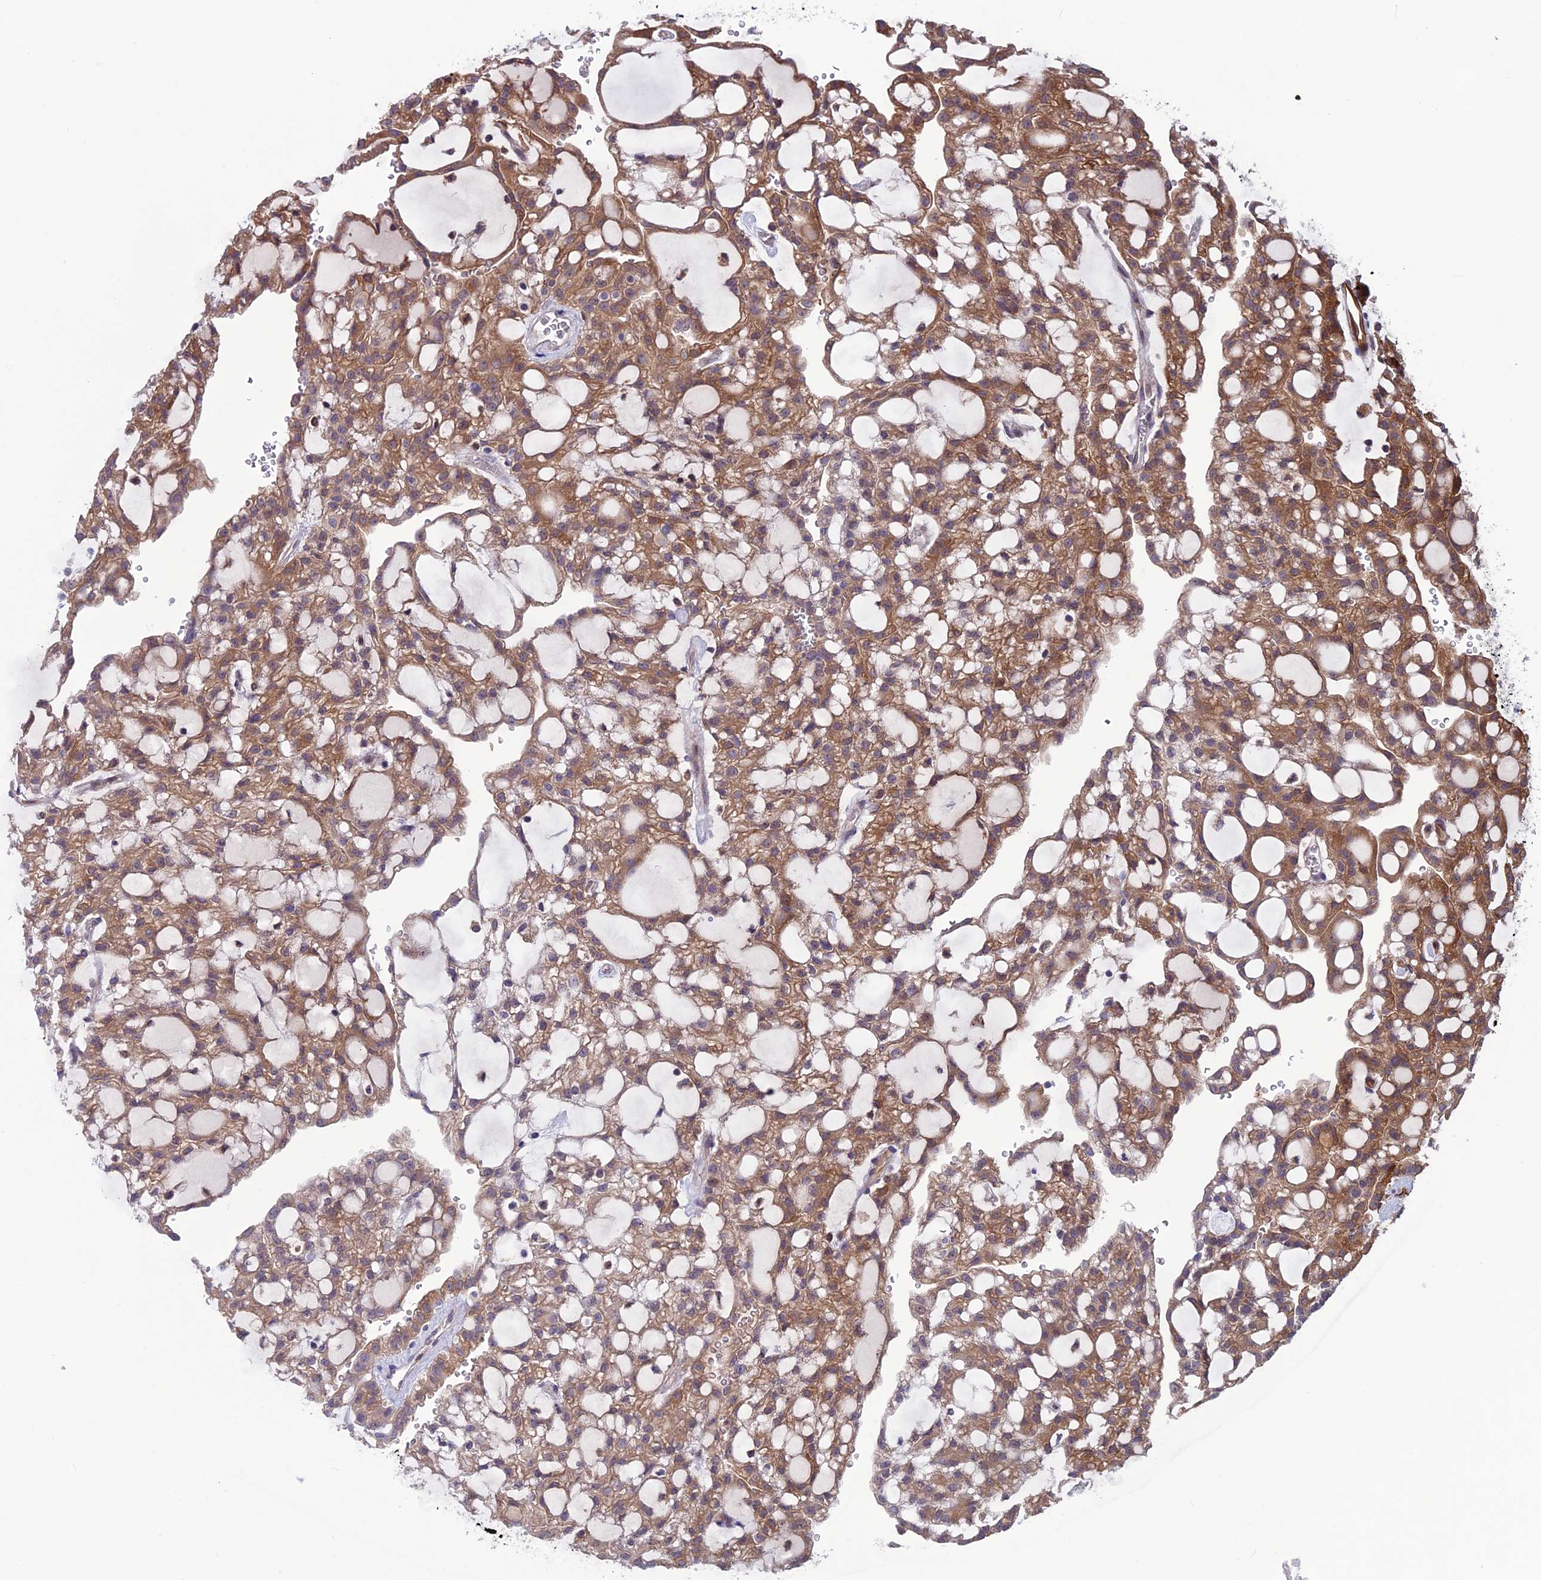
{"staining": {"intensity": "moderate", "quantity": ">75%", "location": "cytoplasmic/membranous"}, "tissue": "renal cancer", "cell_type": "Tumor cells", "image_type": "cancer", "snomed": [{"axis": "morphology", "description": "Adenocarcinoma, NOS"}, {"axis": "topography", "description": "Kidney"}], "caption": "IHC micrograph of neoplastic tissue: renal cancer (adenocarcinoma) stained using immunohistochemistry reveals medium levels of moderate protein expression localized specifically in the cytoplasmic/membranous of tumor cells, appearing as a cytoplasmic/membranous brown color.", "gene": "MAST2", "patient": {"sex": "male", "age": 63}}